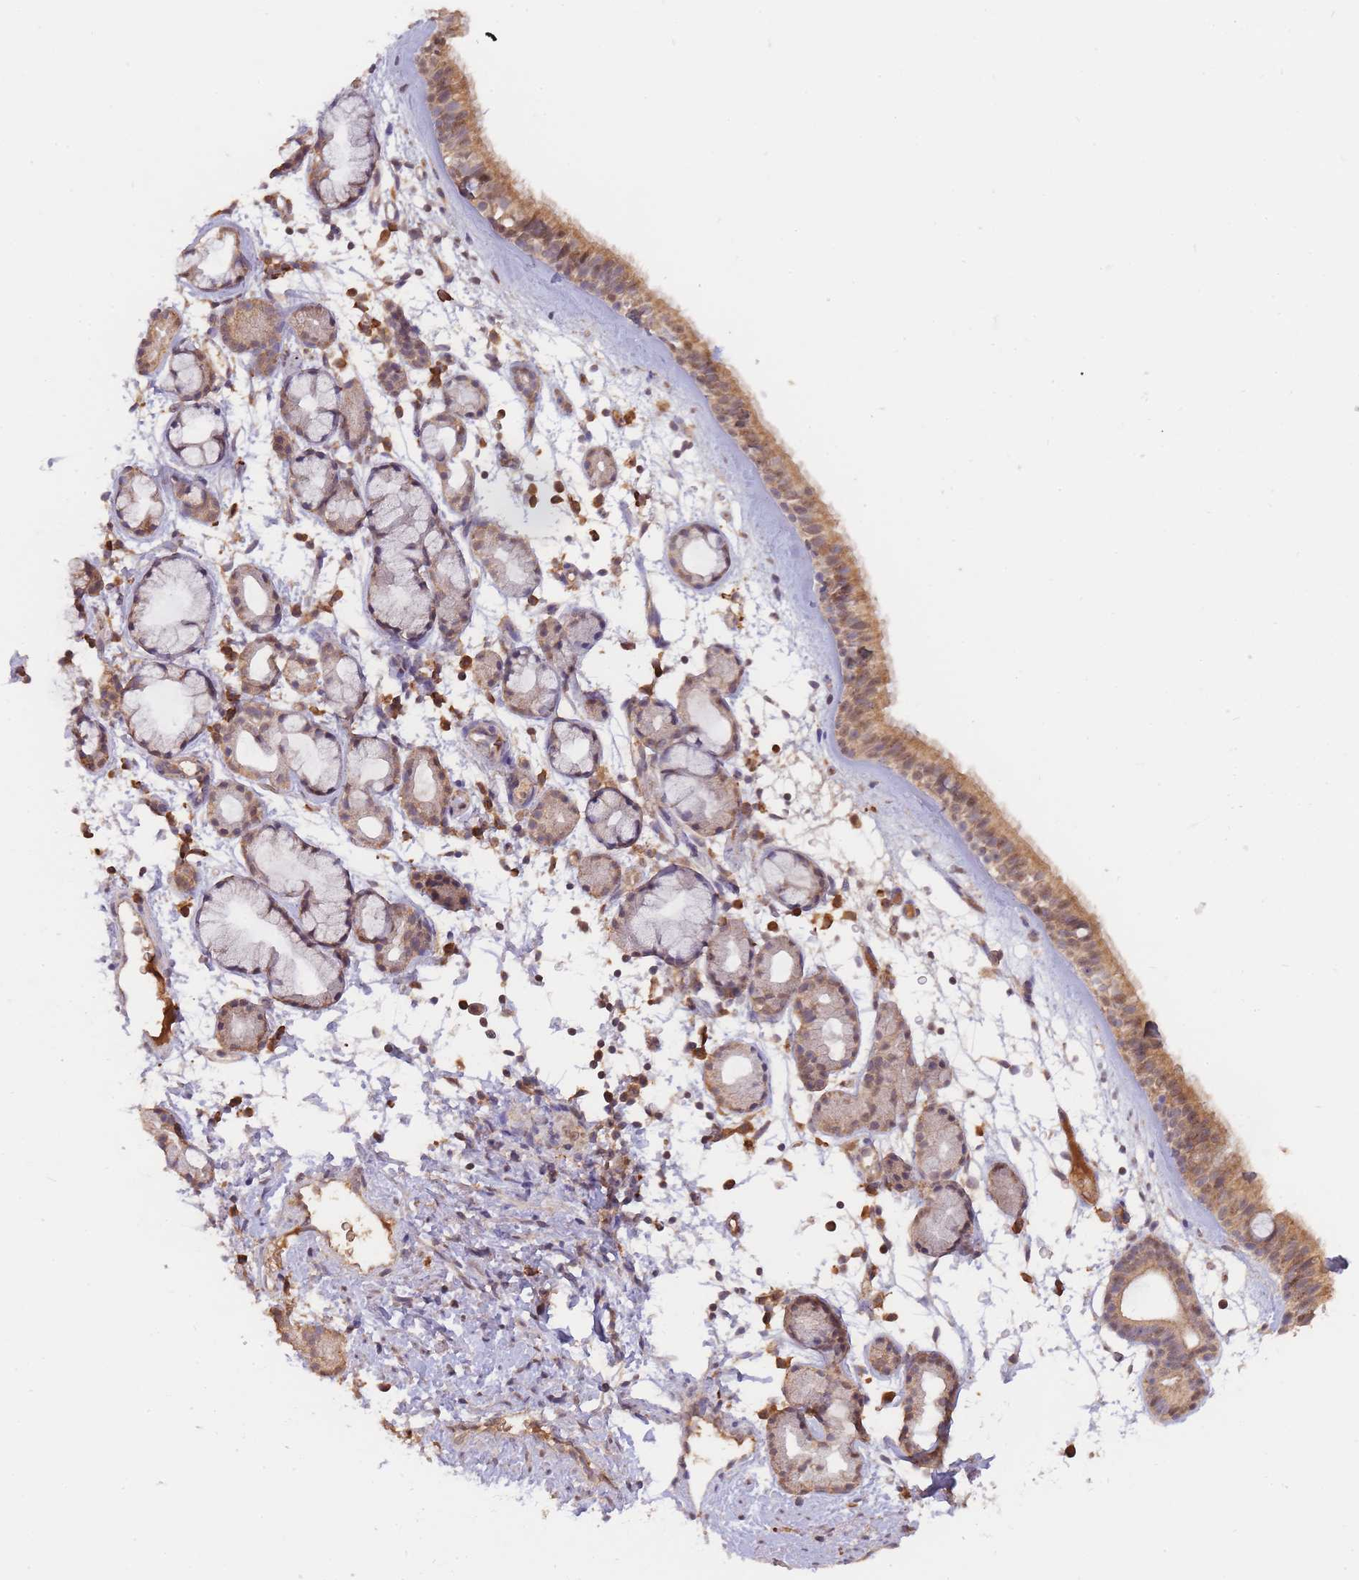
{"staining": {"intensity": "moderate", "quantity": ">75%", "location": "cytoplasmic/membranous"}, "tissue": "nasopharynx", "cell_type": "Respiratory epithelial cells", "image_type": "normal", "snomed": [{"axis": "morphology", "description": "Normal tissue, NOS"}, {"axis": "topography", "description": "Nasopharynx"}], "caption": "This micrograph shows normal nasopharynx stained with immunohistochemistry (IHC) to label a protein in brown. The cytoplasmic/membranous of respiratory epithelial cells show moderate positivity for the protein. Nuclei are counter-stained blue.", "gene": "PIP4P1", "patient": {"sex": "female", "age": 81}}